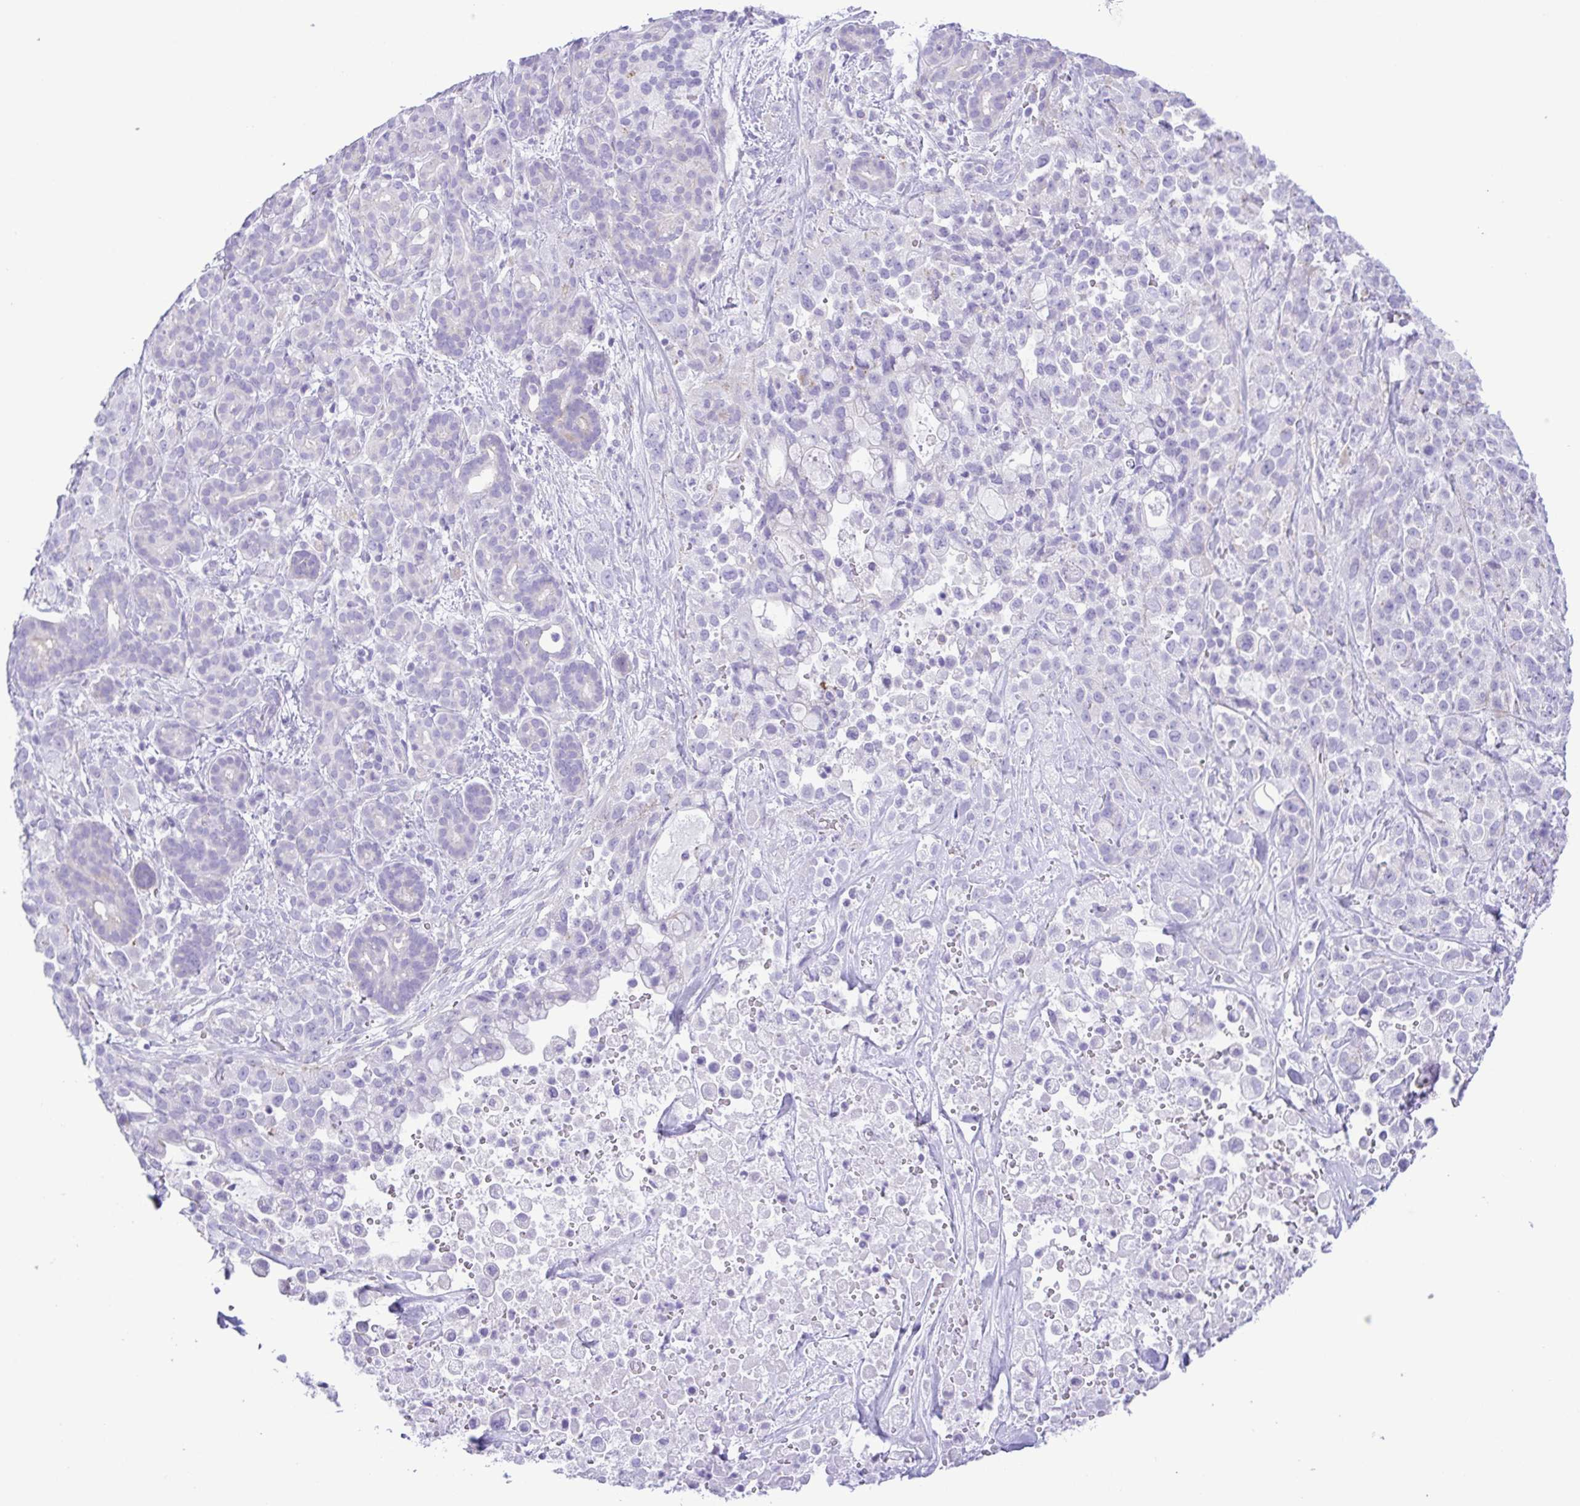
{"staining": {"intensity": "negative", "quantity": "none", "location": "none"}, "tissue": "pancreatic cancer", "cell_type": "Tumor cells", "image_type": "cancer", "snomed": [{"axis": "morphology", "description": "Adenocarcinoma, NOS"}, {"axis": "topography", "description": "Pancreas"}], "caption": "Tumor cells show no significant staining in pancreatic adenocarcinoma. (DAB (3,3'-diaminobenzidine) immunohistochemistry (IHC) visualized using brightfield microscopy, high magnification).", "gene": "GPR182", "patient": {"sex": "male", "age": 44}}